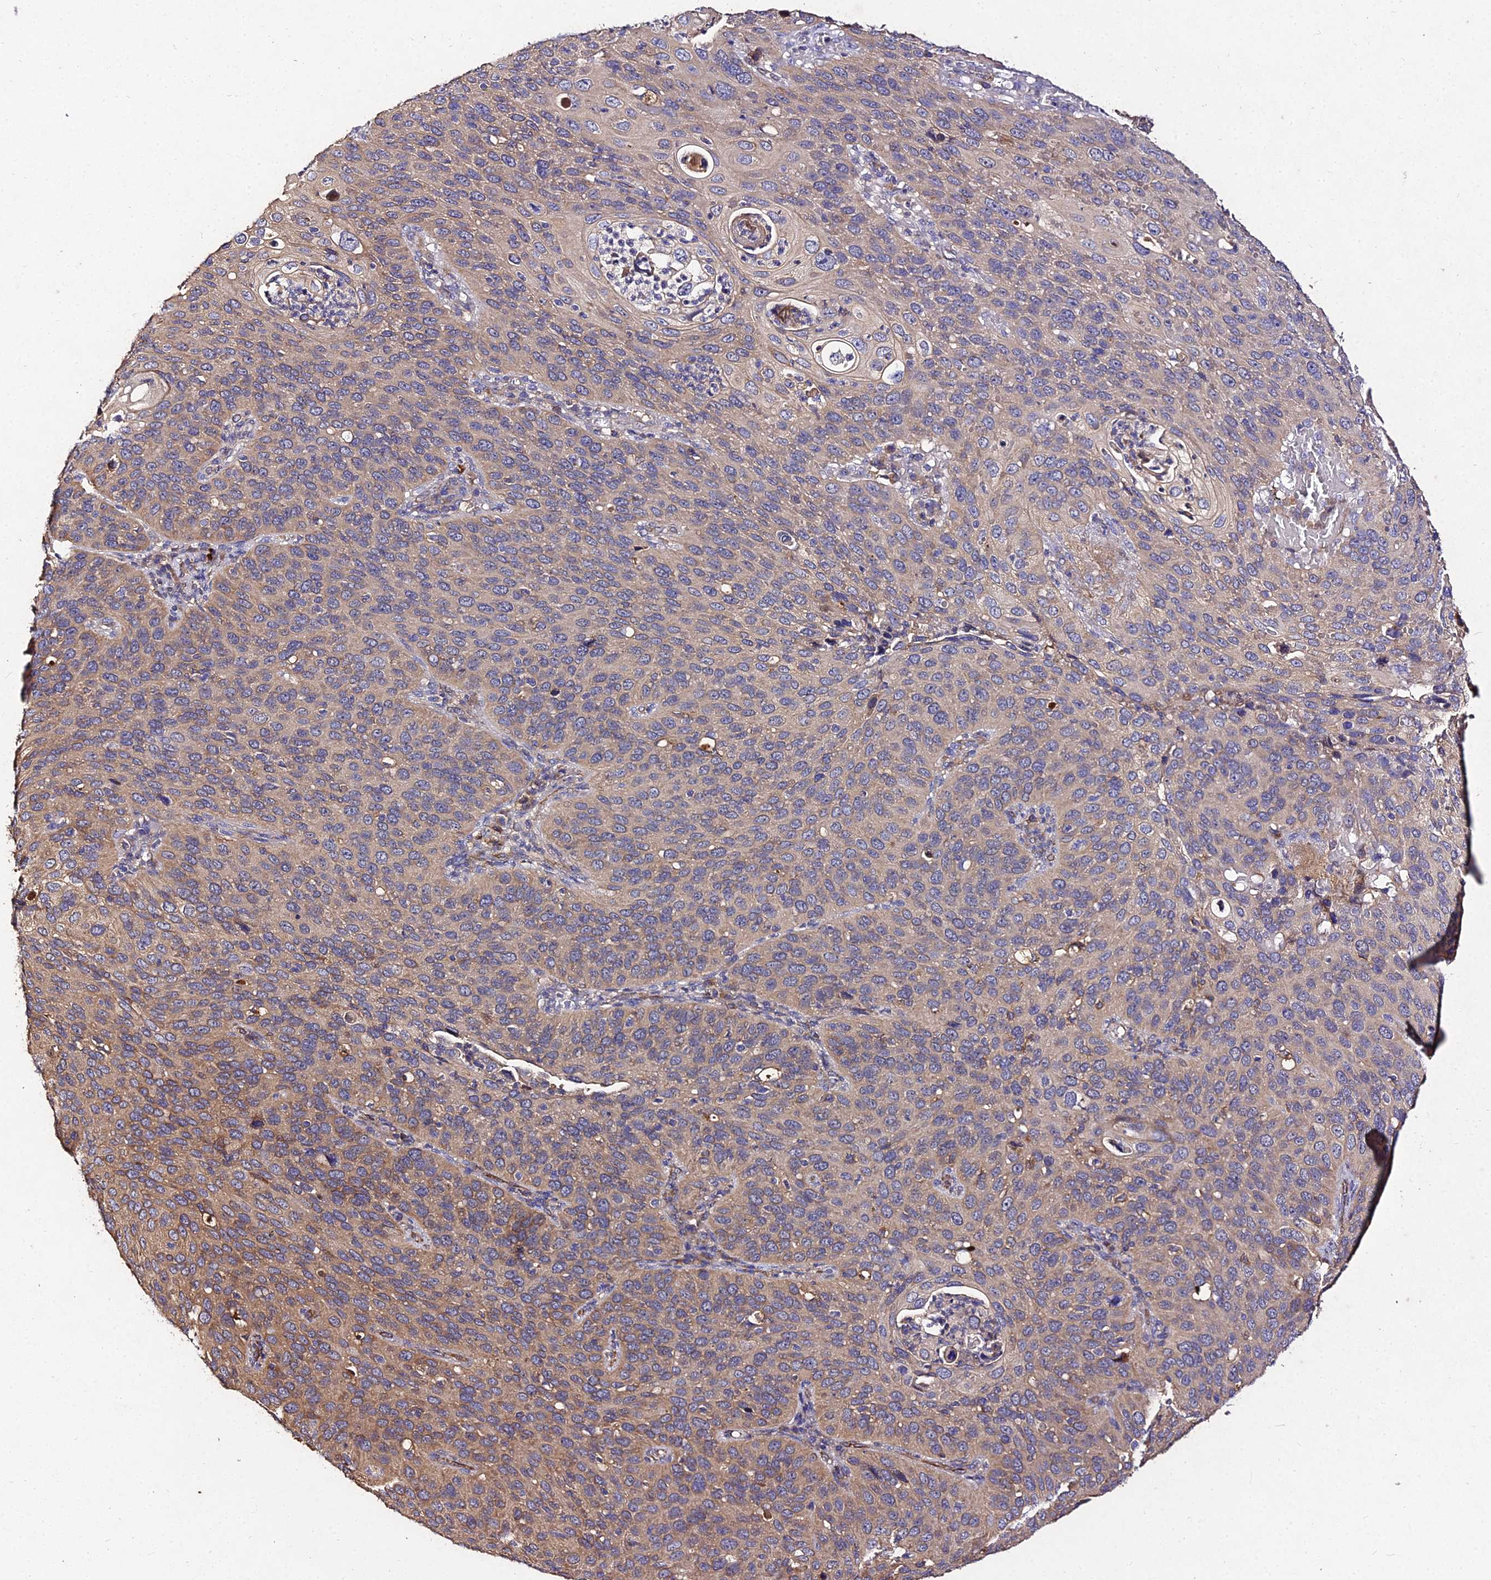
{"staining": {"intensity": "moderate", "quantity": ">75%", "location": "cytoplasmic/membranous"}, "tissue": "cervical cancer", "cell_type": "Tumor cells", "image_type": "cancer", "snomed": [{"axis": "morphology", "description": "Squamous cell carcinoma, NOS"}, {"axis": "topography", "description": "Cervix"}], "caption": "Moderate cytoplasmic/membranous staining for a protein is seen in approximately >75% of tumor cells of cervical cancer using immunohistochemistry (IHC).", "gene": "AP3M2", "patient": {"sex": "female", "age": 36}}